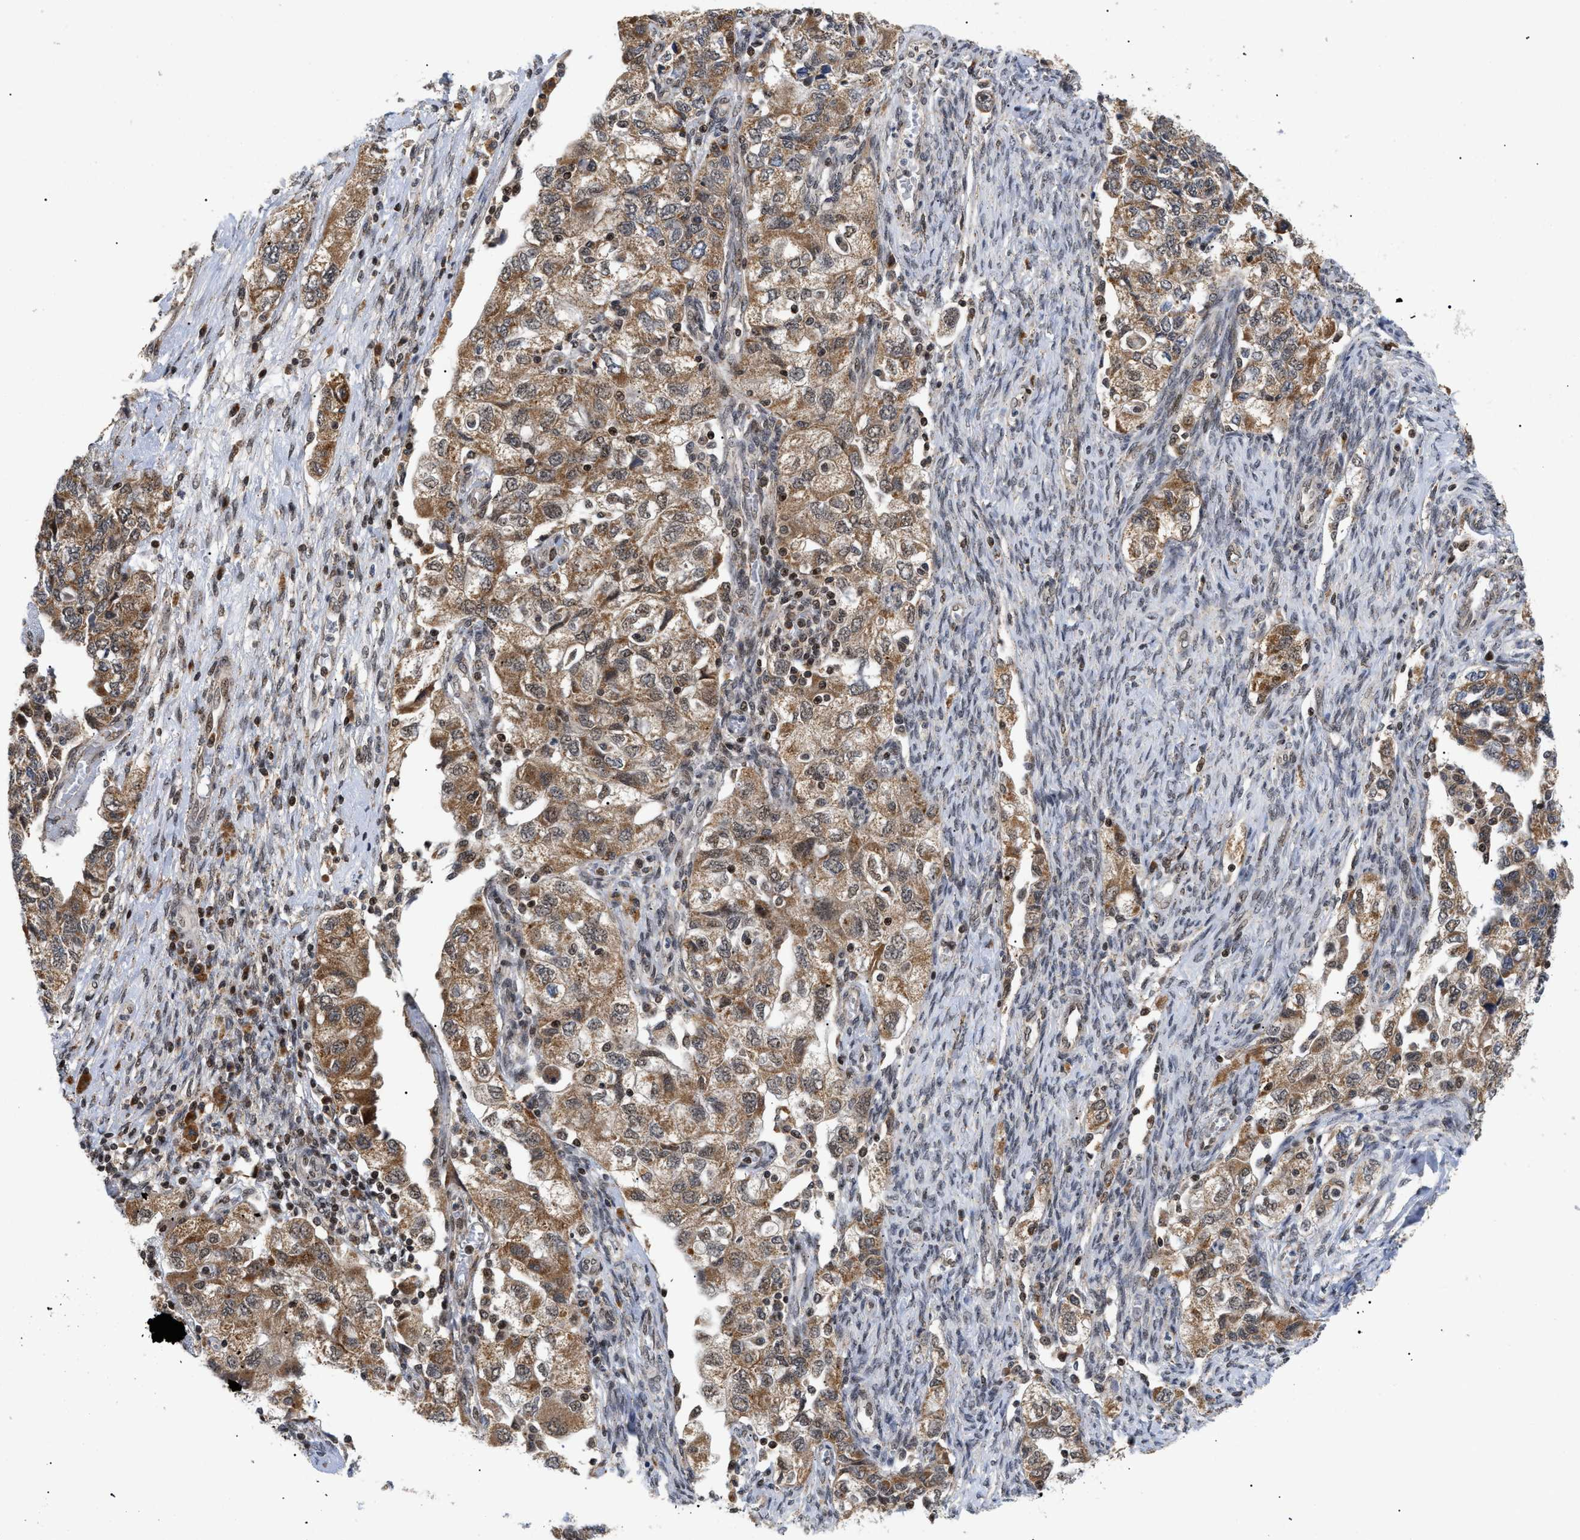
{"staining": {"intensity": "moderate", "quantity": ">75%", "location": "cytoplasmic/membranous"}, "tissue": "ovarian cancer", "cell_type": "Tumor cells", "image_type": "cancer", "snomed": [{"axis": "morphology", "description": "Carcinoma, NOS"}, {"axis": "morphology", "description": "Cystadenocarcinoma, serous, NOS"}, {"axis": "topography", "description": "Ovary"}], "caption": "Moderate cytoplasmic/membranous expression is seen in approximately >75% of tumor cells in ovarian cancer (carcinoma).", "gene": "ZBTB11", "patient": {"sex": "female", "age": 69}}